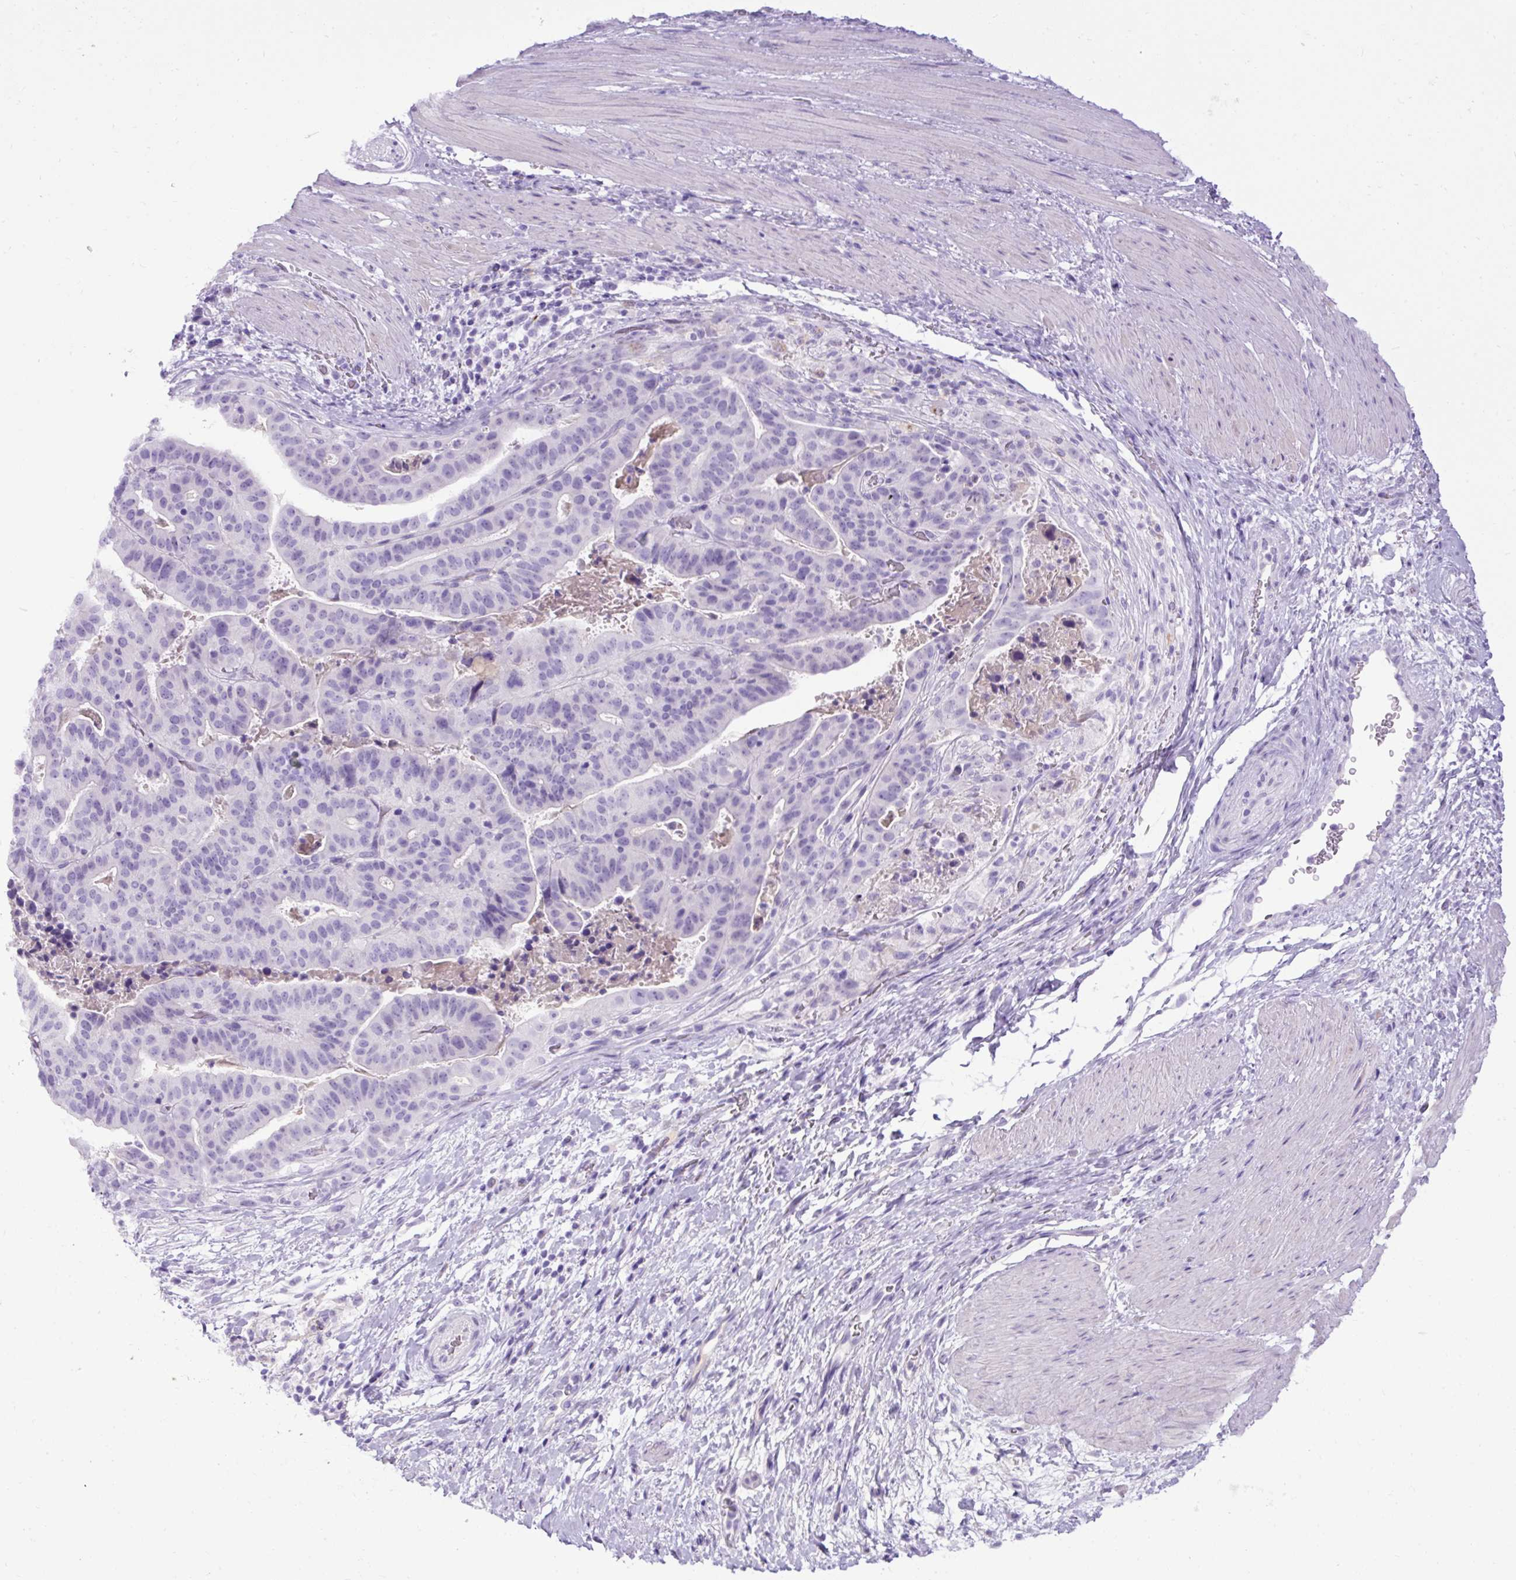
{"staining": {"intensity": "negative", "quantity": "none", "location": "none"}, "tissue": "stomach cancer", "cell_type": "Tumor cells", "image_type": "cancer", "snomed": [{"axis": "morphology", "description": "Adenocarcinoma, NOS"}, {"axis": "topography", "description": "Stomach"}], "caption": "A photomicrograph of stomach adenocarcinoma stained for a protein demonstrates no brown staining in tumor cells.", "gene": "SPTBN5", "patient": {"sex": "male", "age": 48}}